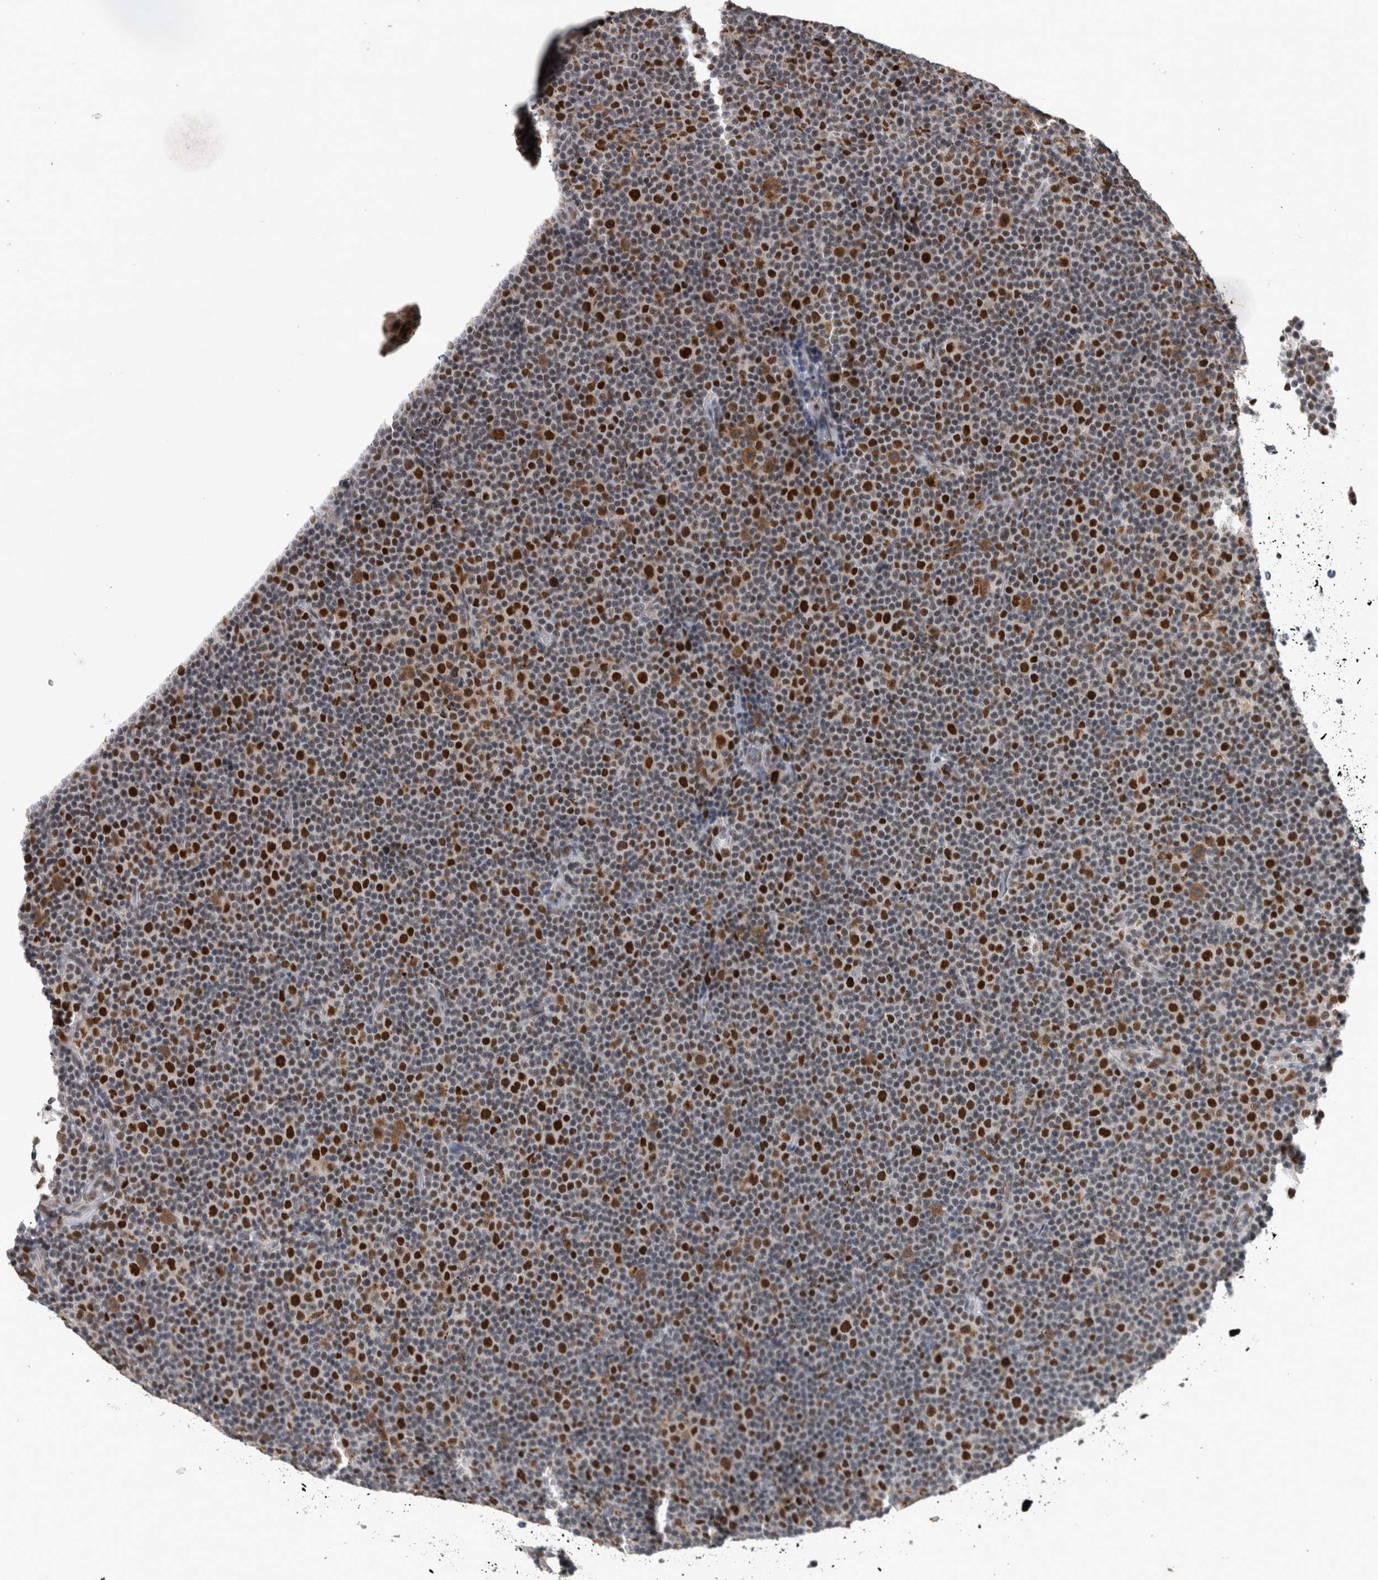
{"staining": {"intensity": "strong", "quantity": "25%-75%", "location": "nuclear"}, "tissue": "lymphoma", "cell_type": "Tumor cells", "image_type": "cancer", "snomed": [{"axis": "morphology", "description": "Malignant lymphoma, non-Hodgkin's type, Low grade"}, {"axis": "topography", "description": "Lymph node"}], "caption": "Immunohistochemical staining of low-grade malignant lymphoma, non-Hodgkin's type exhibits high levels of strong nuclear protein staining in approximately 25%-75% of tumor cells. Nuclei are stained in blue.", "gene": "POLD2", "patient": {"sex": "female", "age": 67}}